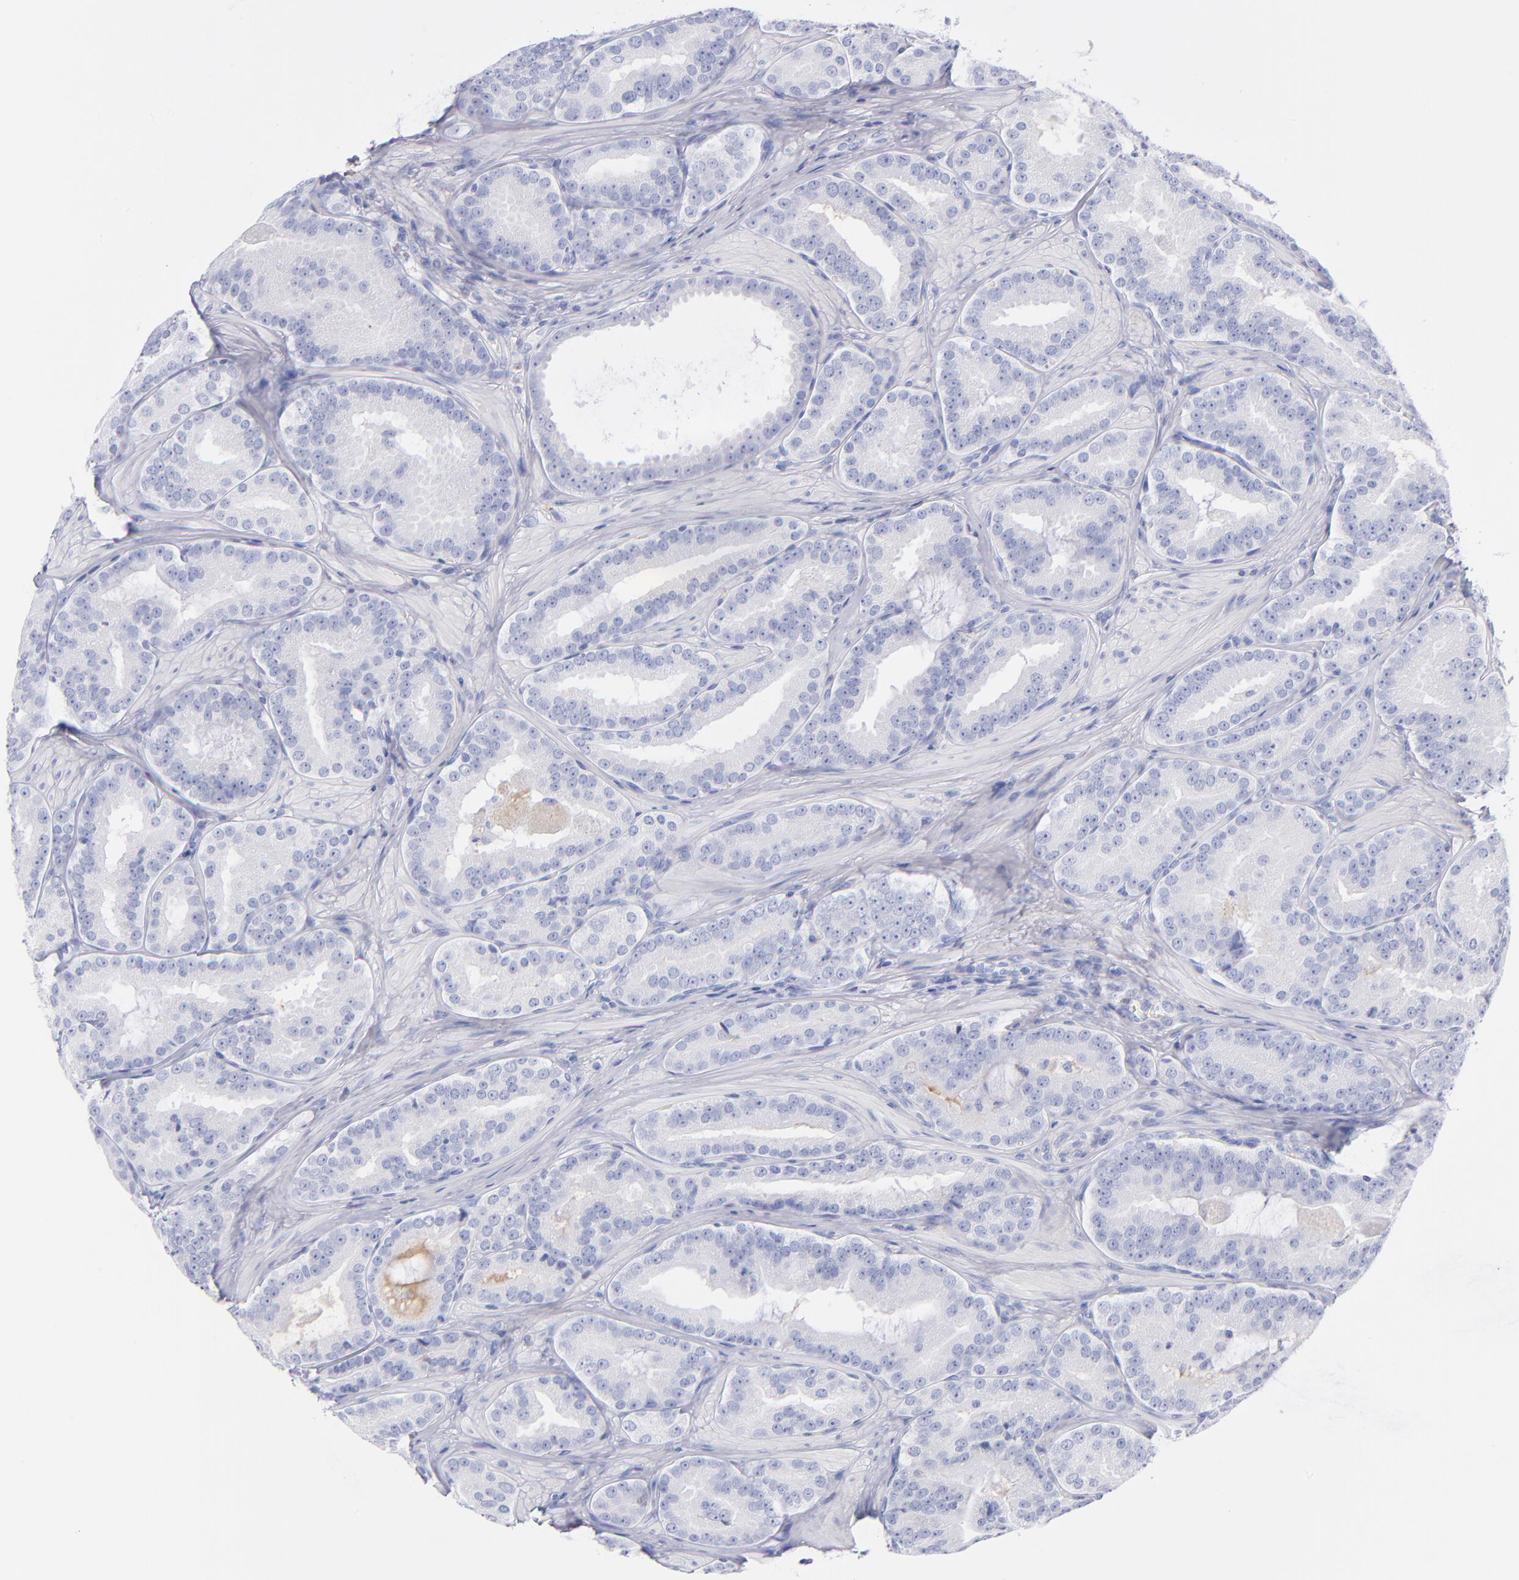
{"staining": {"intensity": "negative", "quantity": "none", "location": "none"}, "tissue": "prostate cancer", "cell_type": "Tumor cells", "image_type": "cancer", "snomed": [{"axis": "morphology", "description": "Adenocarcinoma, Low grade"}, {"axis": "topography", "description": "Prostate"}], "caption": "Tumor cells are negative for brown protein staining in prostate cancer.", "gene": "HP", "patient": {"sex": "male", "age": 59}}